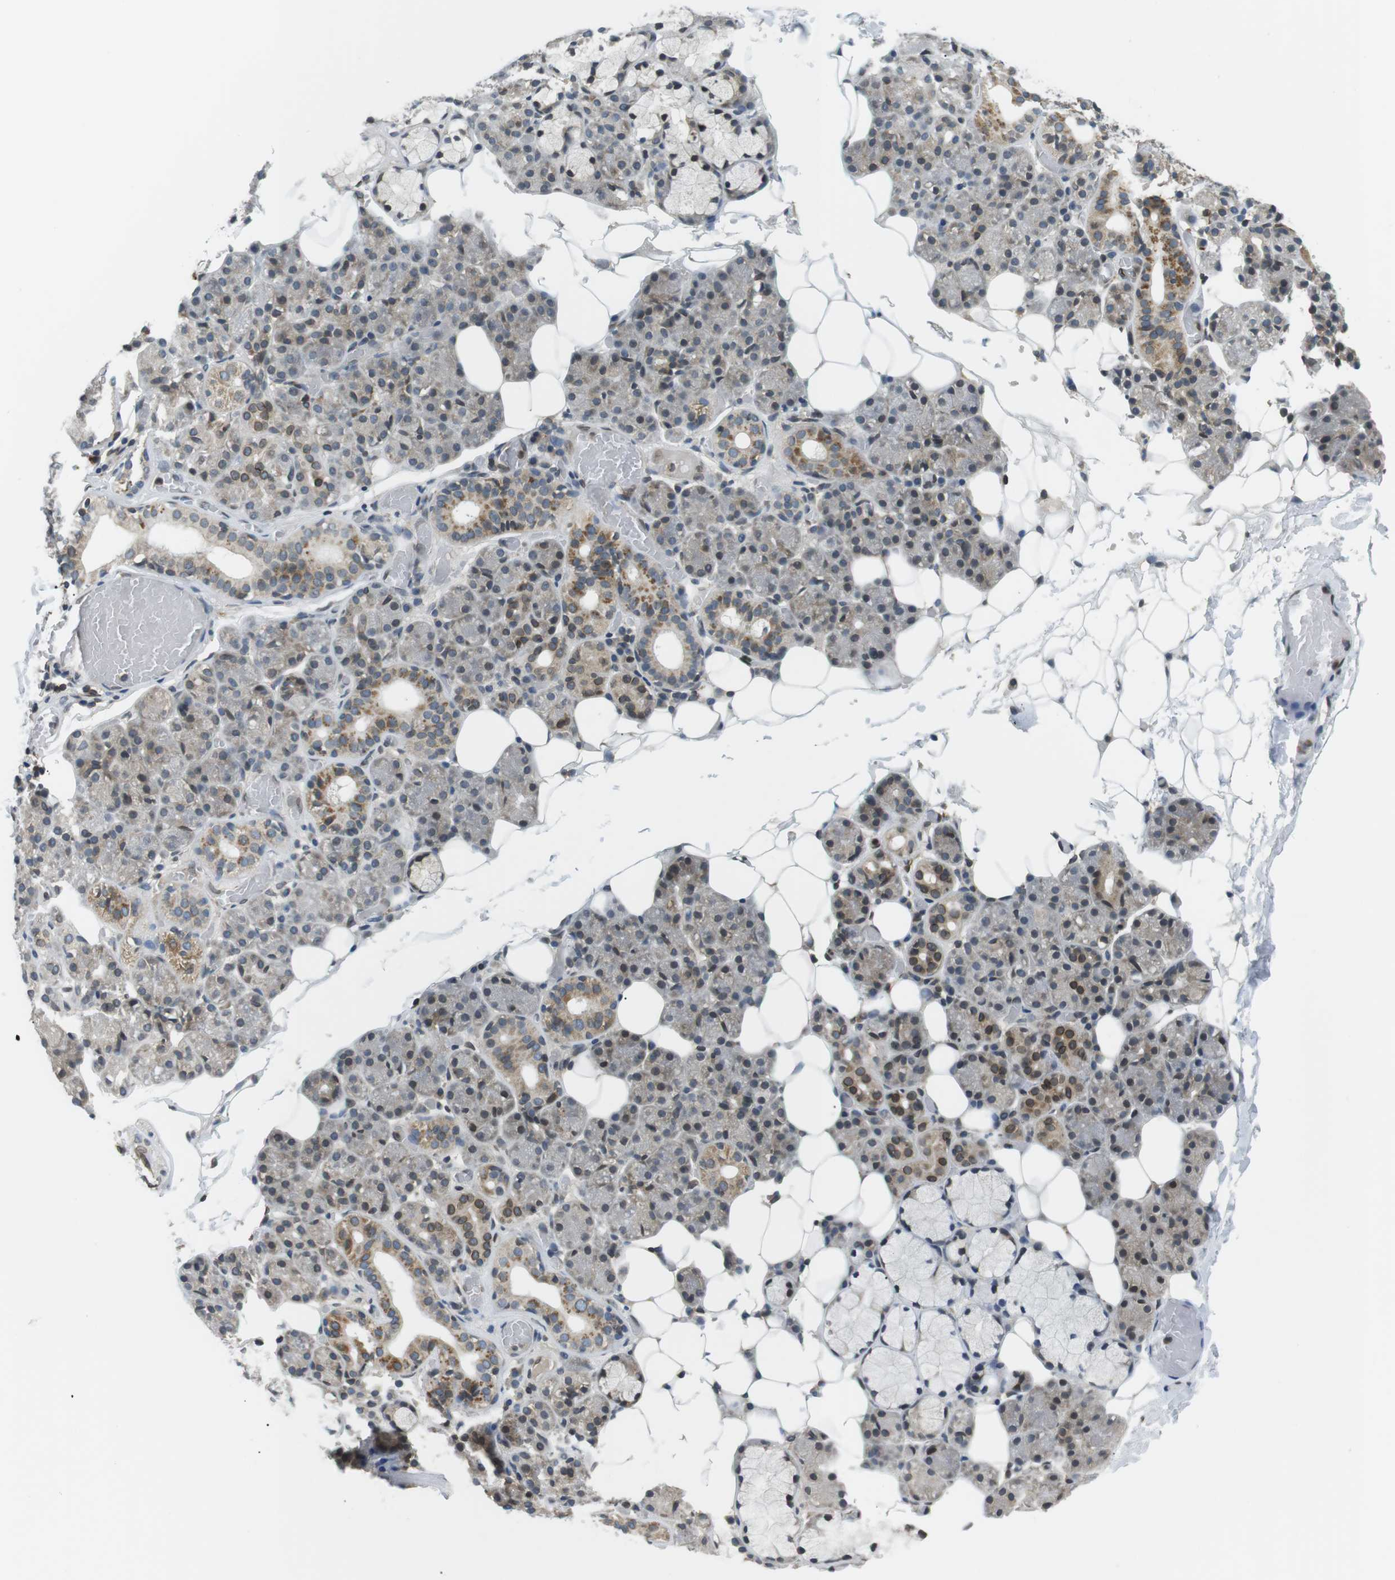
{"staining": {"intensity": "moderate", "quantity": "<25%", "location": "cytoplasmic/membranous,nuclear"}, "tissue": "salivary gland", "cell_type": "Glandular cells", "image_type": "normal", "snomed": [{"axis": "morphology", "description": "Normal tissue, NOS"}, {"axis": "topography", "description": "Salivary gland"}], "caption": "Moderate cytoplasmic/membranous,nuclear positivity is present in approximately <25% of glandular cells in normal salivary gland.", "gene": "TMX4", "patient": {"sex": "male", "age": 63}}